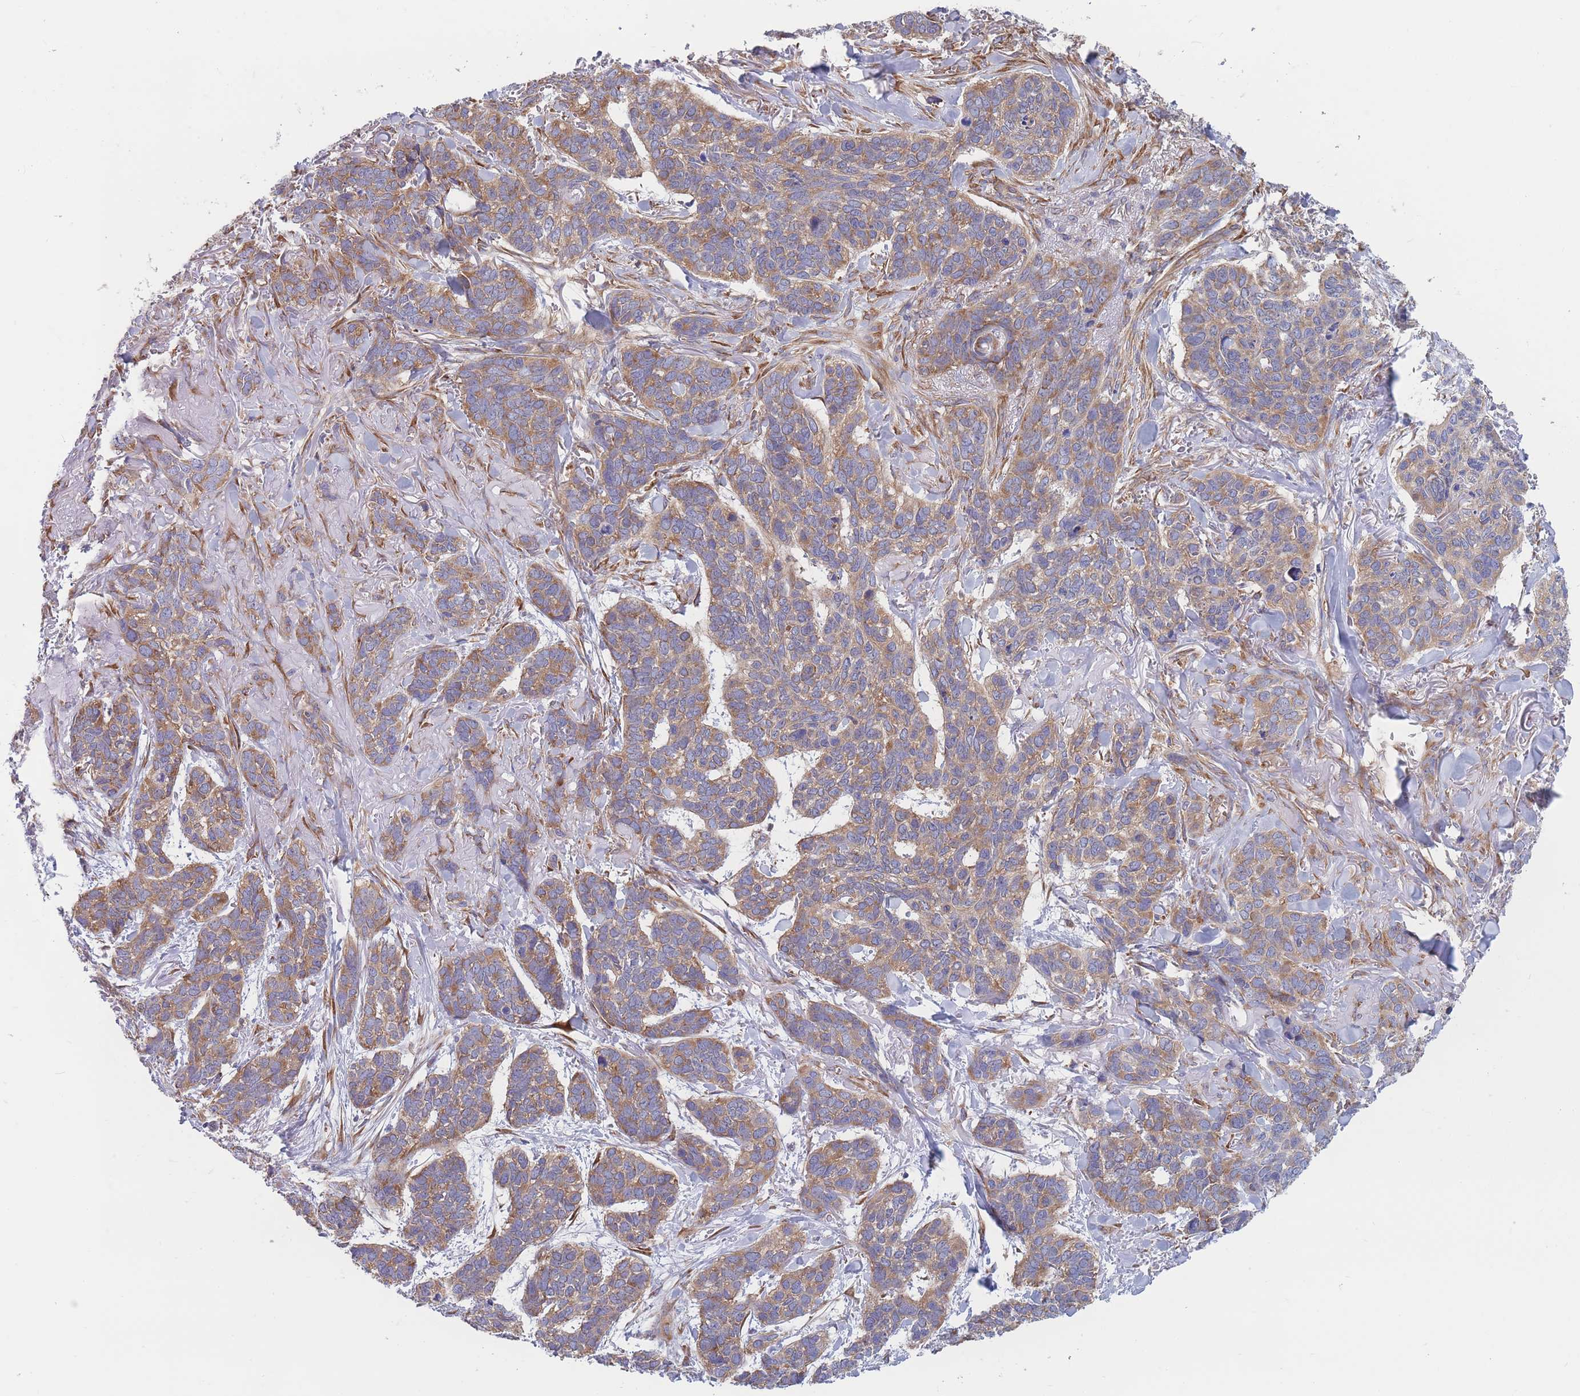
{"staining": {"intensity": "moderate", "quantity": ">75%", "location": "cytoplasmic/membranous"}, "tissue": "skin cancer", "cell_type": "Tumor cells", "image_type": "cancer", "snomed": [{"axis": "morphology", "description": "Basal cell carcinoma"}, {"axis": "topography", "description": "Skin"}], "caption": "High-power microscopy captured an immunohistochemistry (IHC) histopathology image of skin cancer (basal cell carcinoma), revealing moderate cytoplasmic/membranous expression in approximately >75% of tumor cells.", "gene": "RPL8", "patient": {"sex": "male", "age": 86}}